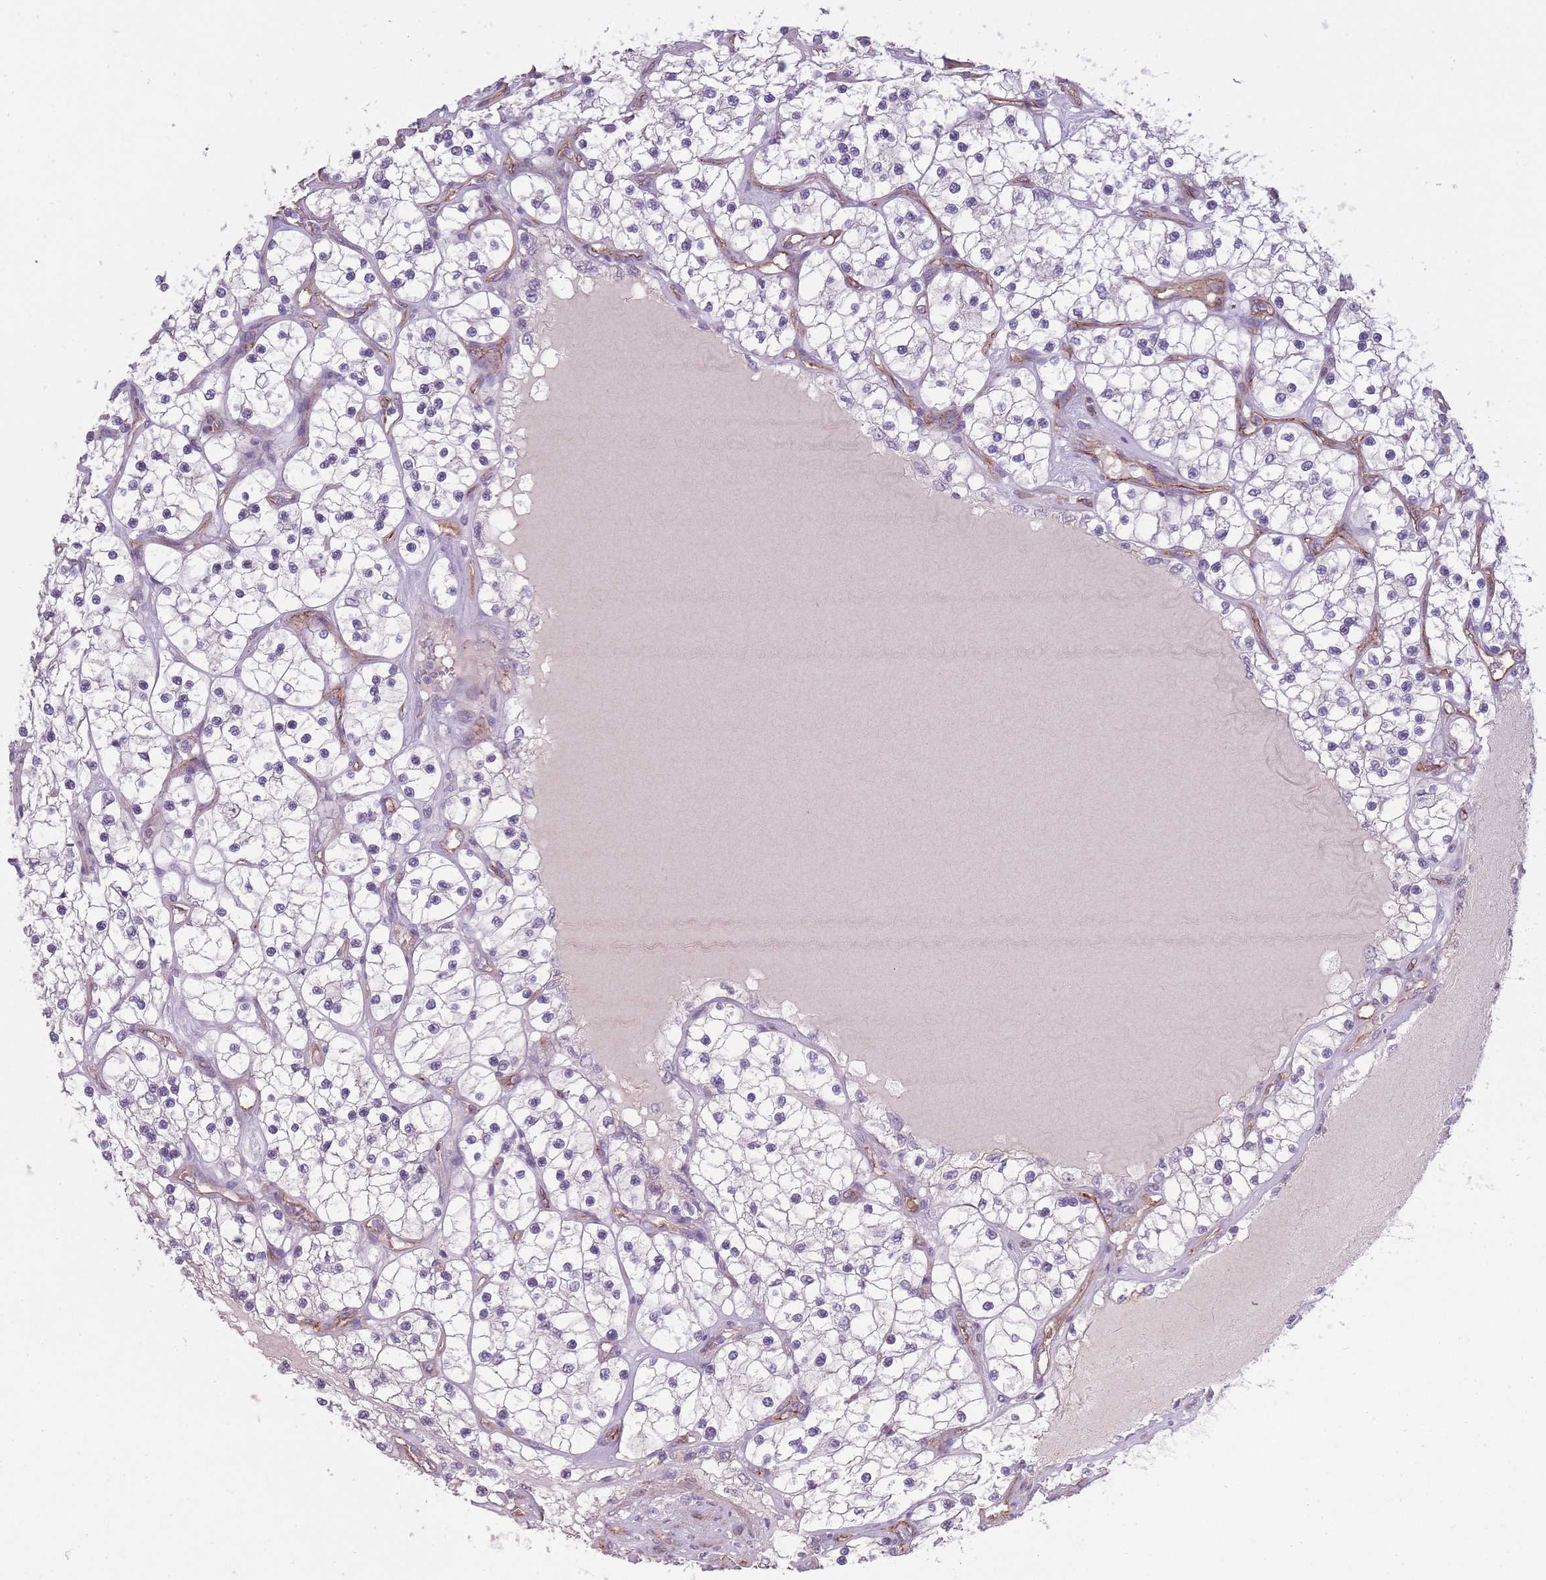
{"staining": {"intensity": "negative", "quantity": "none", "location": "none"}, "tissue": "renal cancer", "cell_type": "Tumor cells", "image_type": "cancer", "snomed": [{"axis": "morphology", "description": "Adenocarcinoma, NOS"}, {"axis": "topography", "description": "Kidney"}], "caption": "DAB immunohistochemical staining of renal cancer shows no significant staining in tumor cells.", "gene": "SLC8A2", "patient": {"sex": "female", "age": 69}}